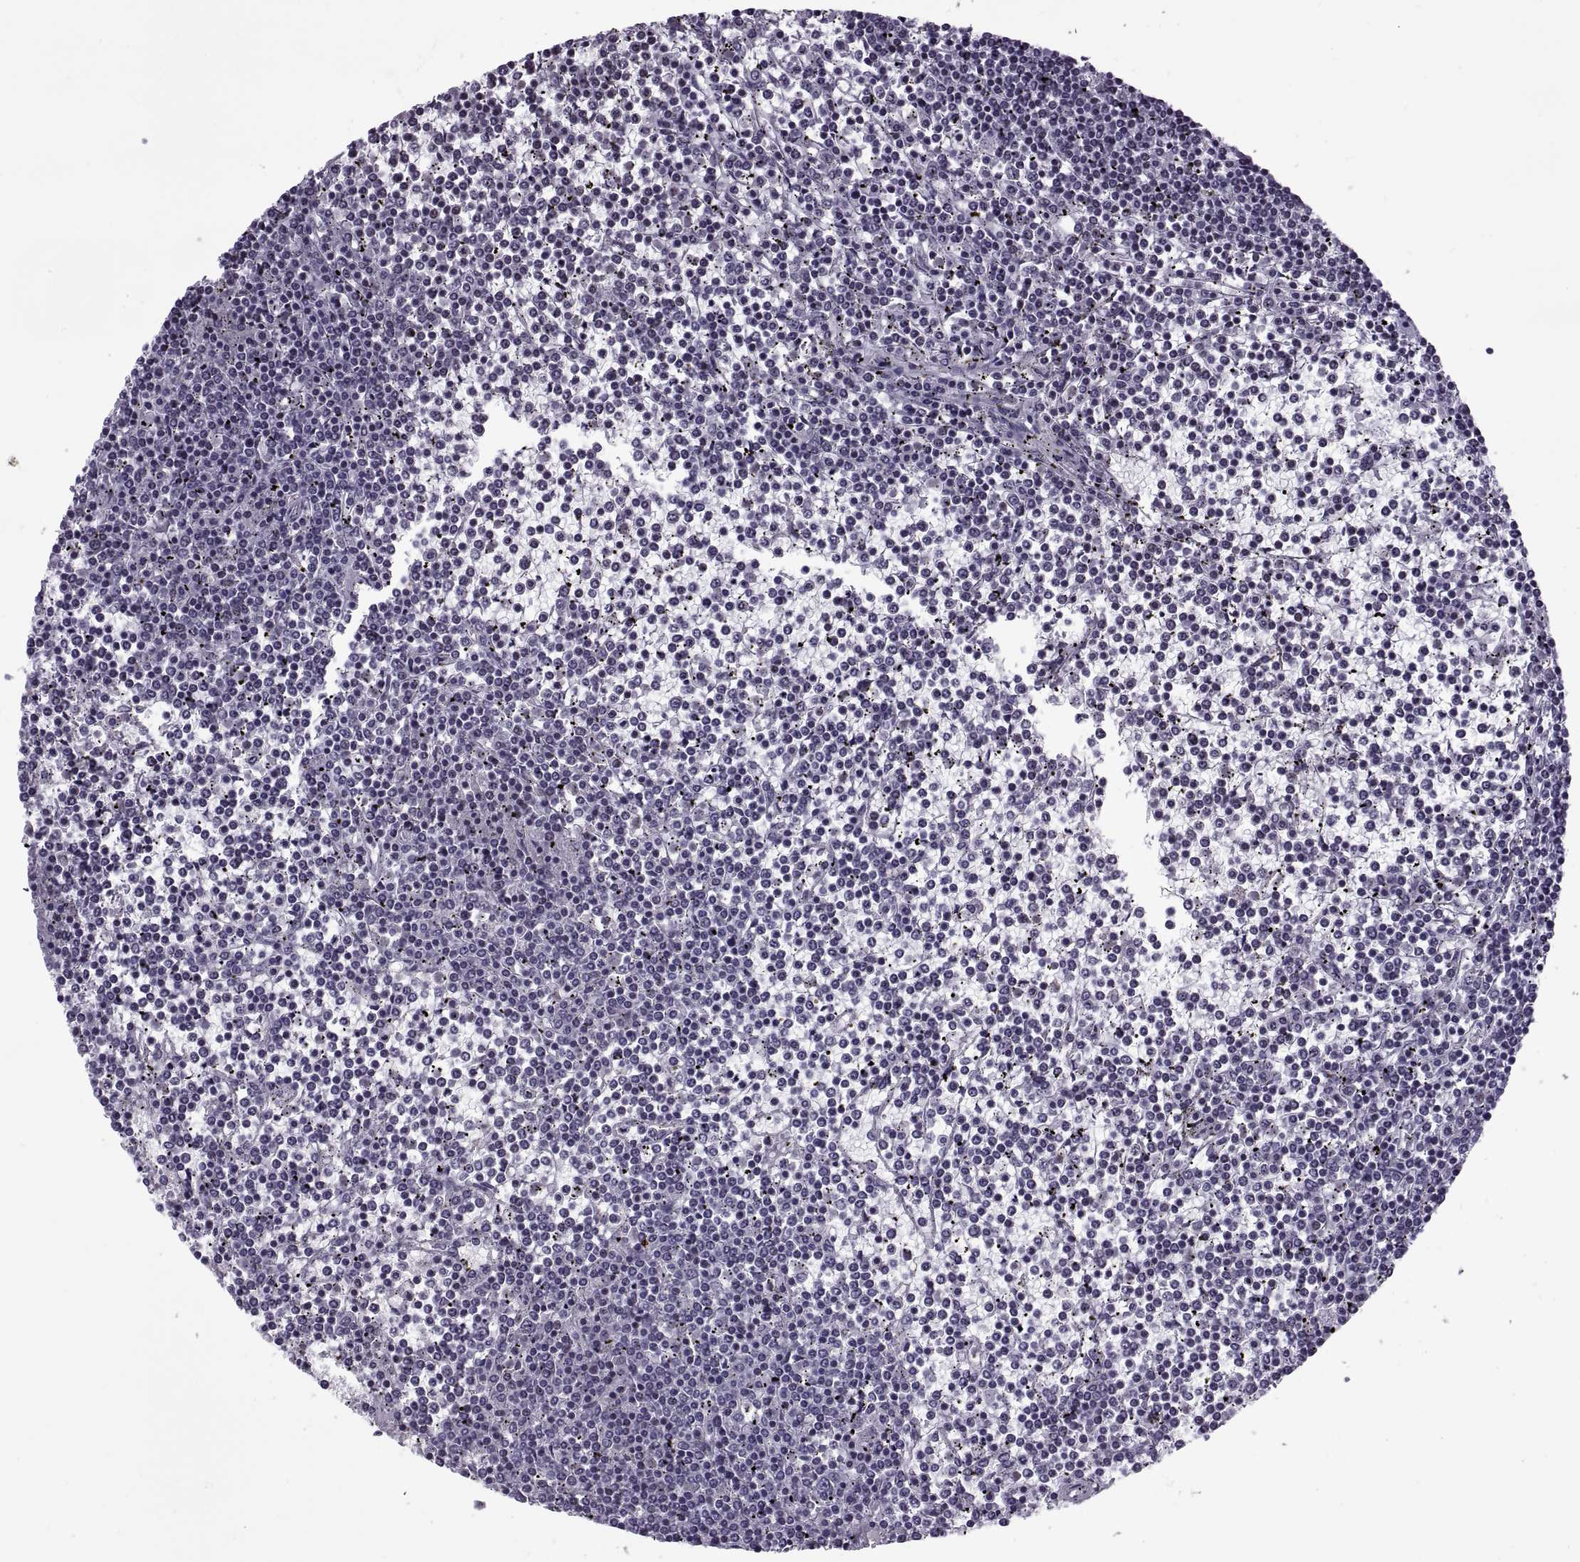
{"staining": {"intensity": "negative", "quantity": "none", "location": "none"}, "tissue": "lymphoma", "cell_type": "Tumor cells", "image_type": "cancer", "snomed": [{"axis": "morphology", "description": "Malignant lymphoma, non-Hodgkin's type, Low grade"}, {"axis": "topography", "description": "Spleen"}], "caption": "IHC of human malignant lymphoma, non-Hodgkin's type (low-grade) demonstrates no staining in tumor cells.", "gene": "MAGEA4", "patient": {"sex": "female", "age": 19}}